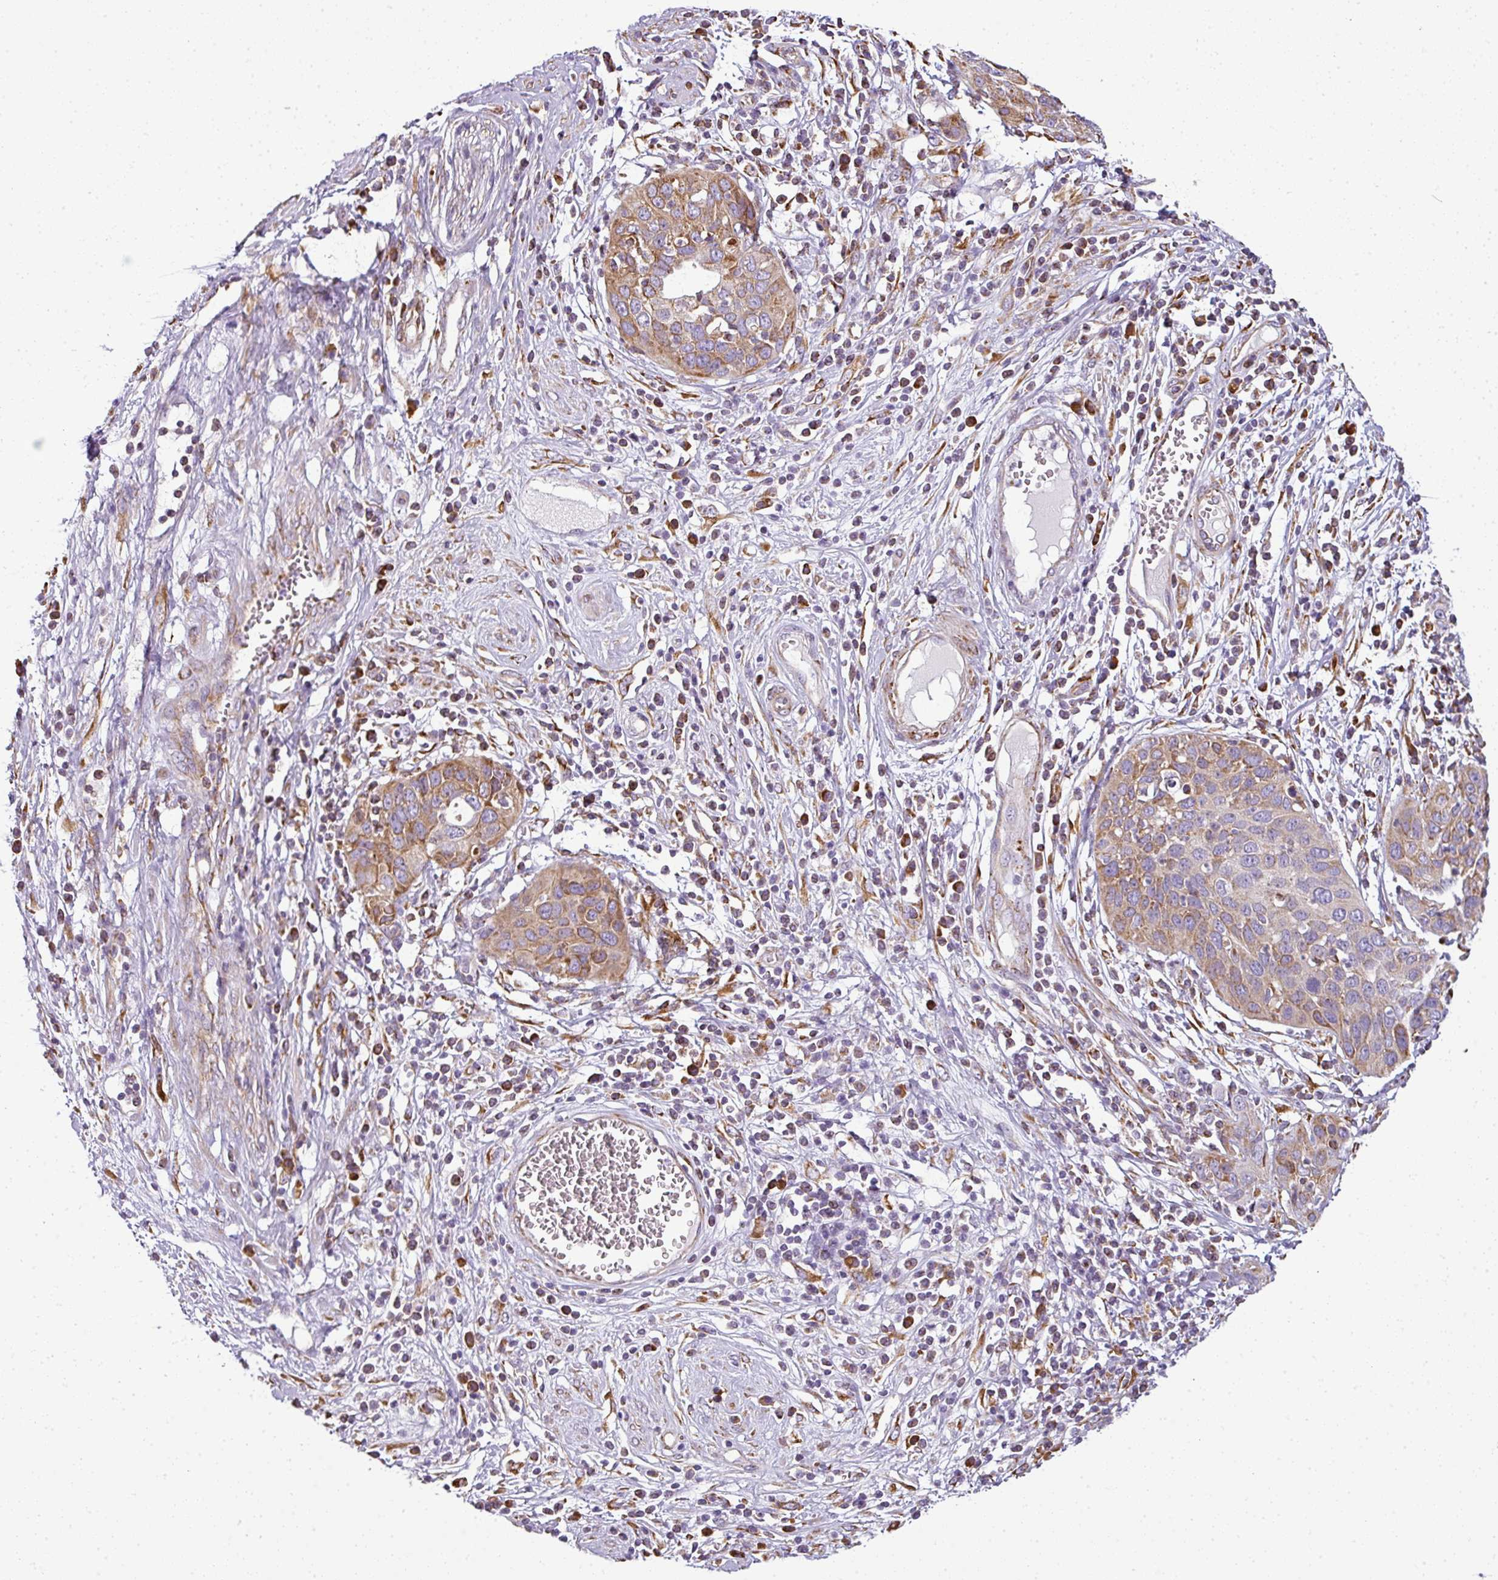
{"staining": {"intensity": "moderate", "quantity": "25%-75%", "location": "cytoplasmic/membranous"}, "tissue": "cervical cancer", "cell_type": "Tumor cells", "image_type": "cancer", "snomed": [{"axis": "morphology", "description": "Squamous cell carcinoma, NOS"}, {"axis": "topography", "description": "Cervix"}], "caption": "This image demonstrates cervical cancer stained with IHC to label a protein in brown. The cytoplasmic/membranous of tumor cells show moderate positivity for the protein. Nuclei are counter-stained blue.", "gene": "ANKRD18A", "patient": {"sex": "female", "age": 36}}